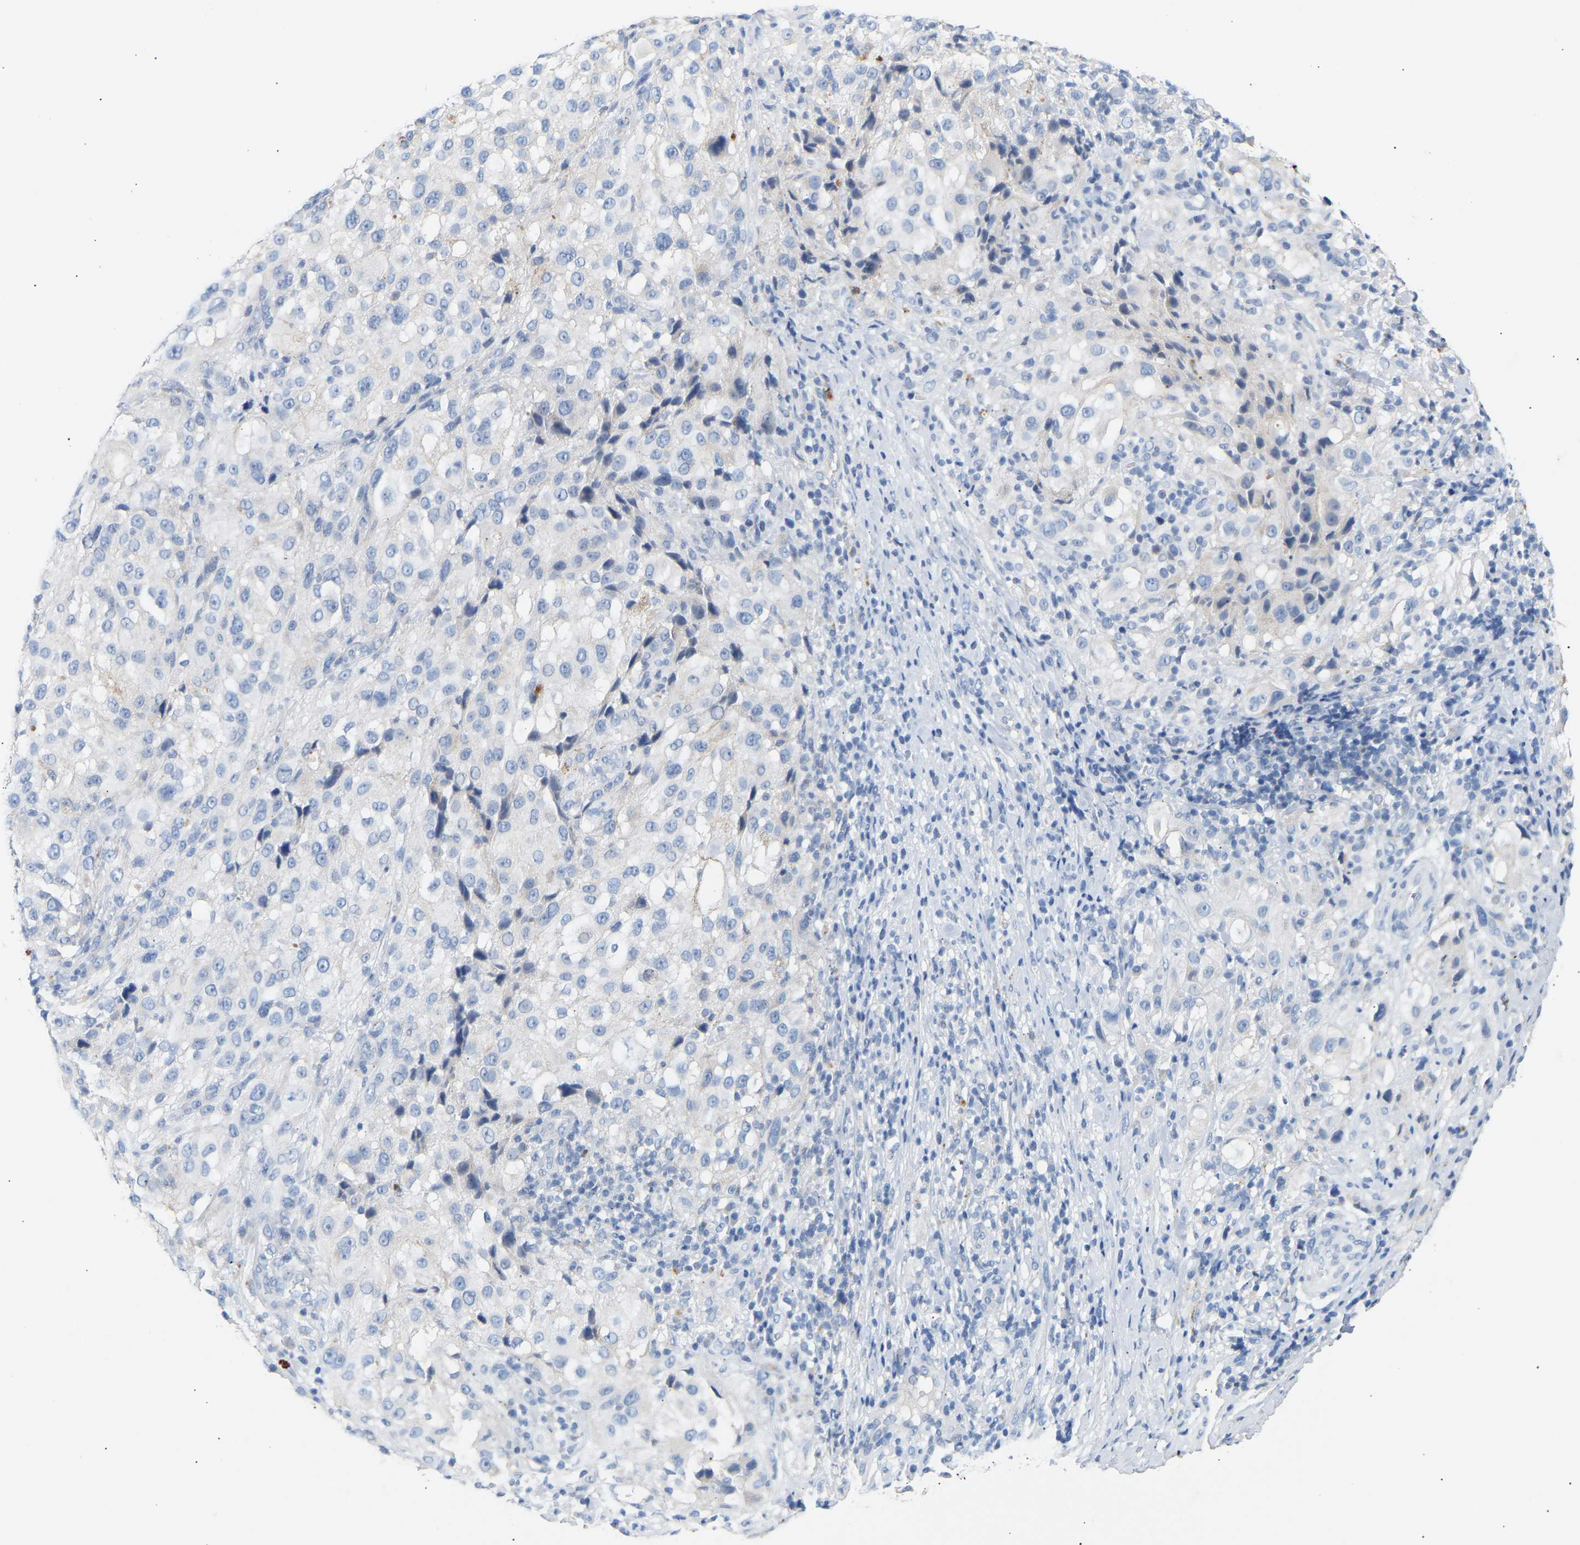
{"staining": {"intensity": "negative", "quantity": "none", "location": "none"}, "tissue": "melanoma", "cell_type": "Tumor cells", "image_type": "cancer", "snomed": [{"axis": "morphology", "description": "Necrosis, NOS"}, {"axis": "morphology", "description": "Malignant melanoma, NOS"}, {"axis": "topography", "description": "Skin"}], "caption": "A high-resolution histopathology image shows IHC staining of melanoma, which demonstrates no significant expression in tumor cells.", "gene": "PEX1", "patient": {"sex": "female", "age": 87}}